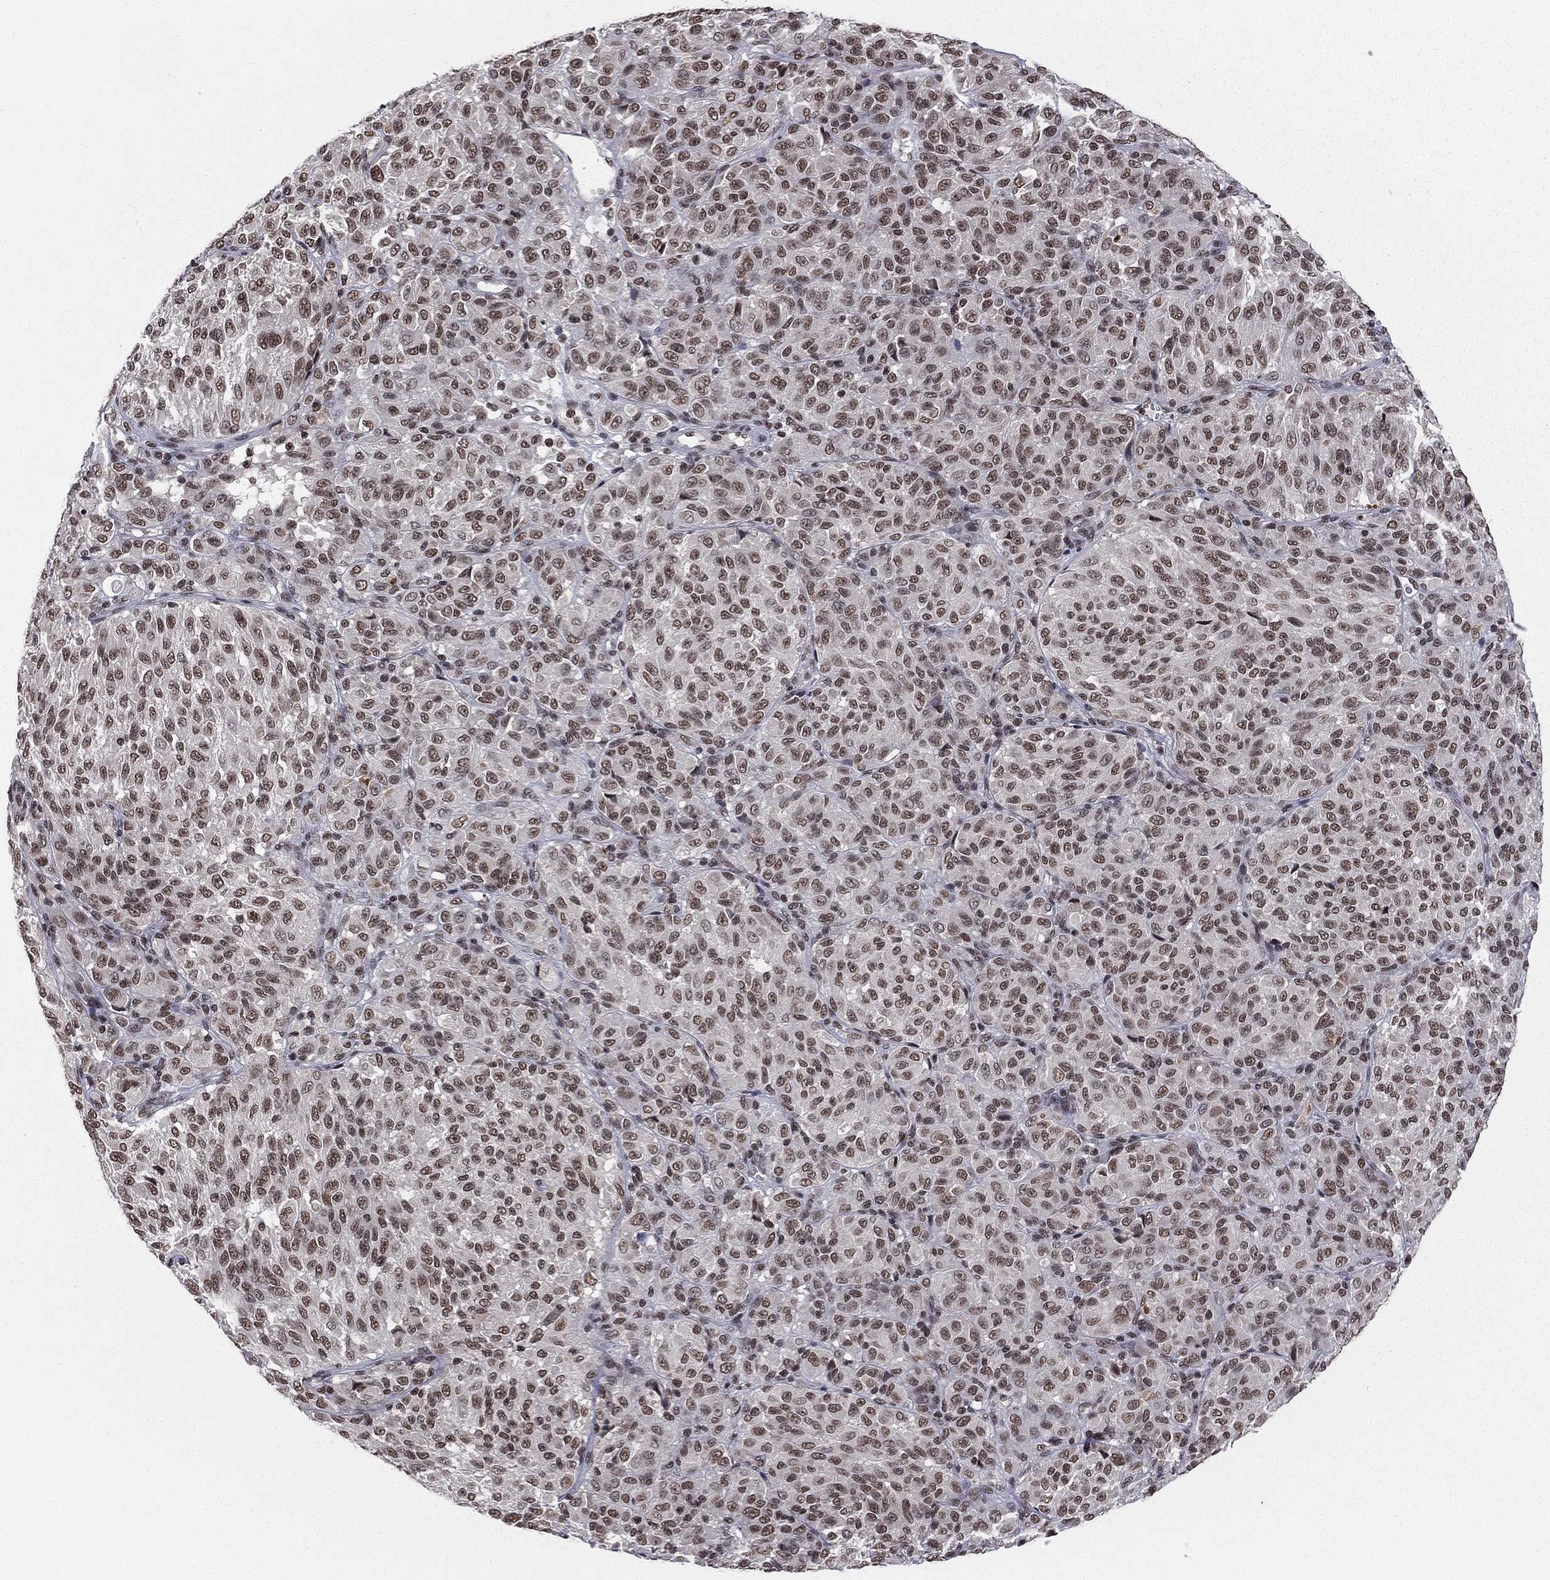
{"staining": {"intensity": "moderate", "quantity": ">75%", "location": "nuclear"}, "tissue": "melanoma", "cell_type": "Tumor cells", "image_type": "cancer", "snomed": [{"axis": "morphology", "description": "Malignant melanoma, Metastatic site"}, {"axis": "topography", "description": "Brain"}], "caption": "Protein staining by immunohistochemistry reveals moderate nuclear expression in about >75% of tumor cells in malignant melanoma (metastatic site).", "gene": "RFX7", "patient": {"sex": "female", "age": 56}}